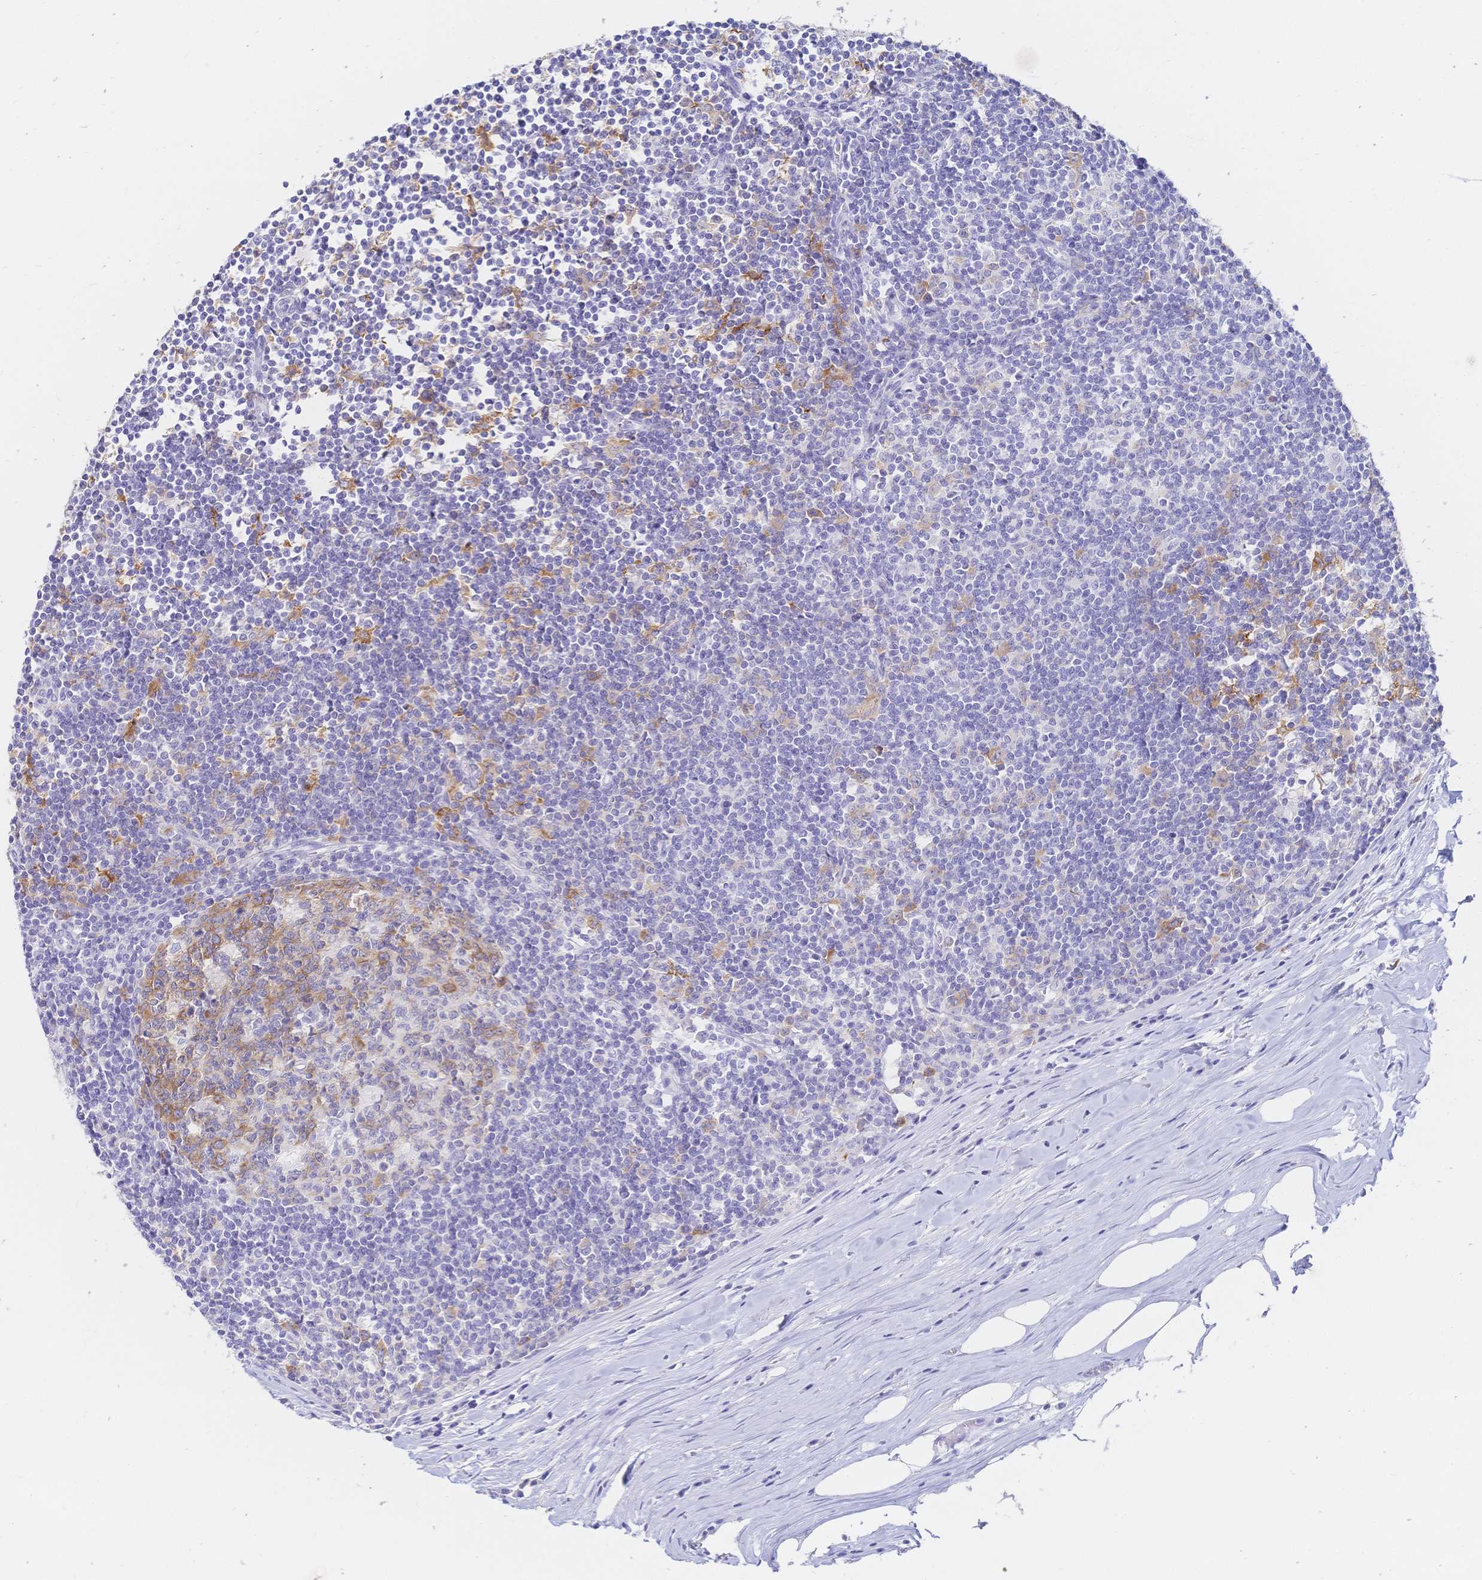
{"staining": {"intensity": "moderate", "quantity": "25%-75%", "location": "cytoplasmic/membranous"}, "tissue": "lymph node", "cell_type": "Germinal center cells", "image_type": "normal", "snomed": [{"axis": "morphology", "description": "Normal tissue, NOS"}, {"axis": "topography", "description": "Lymph node"}], "caption": "IHC staining of normal lymph node, which shows medium levels of moderate cytoplasmic/membranous positivity in about 25%-75% of germinal center cells indicating moderate cytoplasmic/membranous protein positivity. The staining was performed using DAB (brown) for protein detection and nuclei were counterstained in hematoxylin (blue).", "gene": "RRM1", "patient": {"sex": "male", "age": 67}}